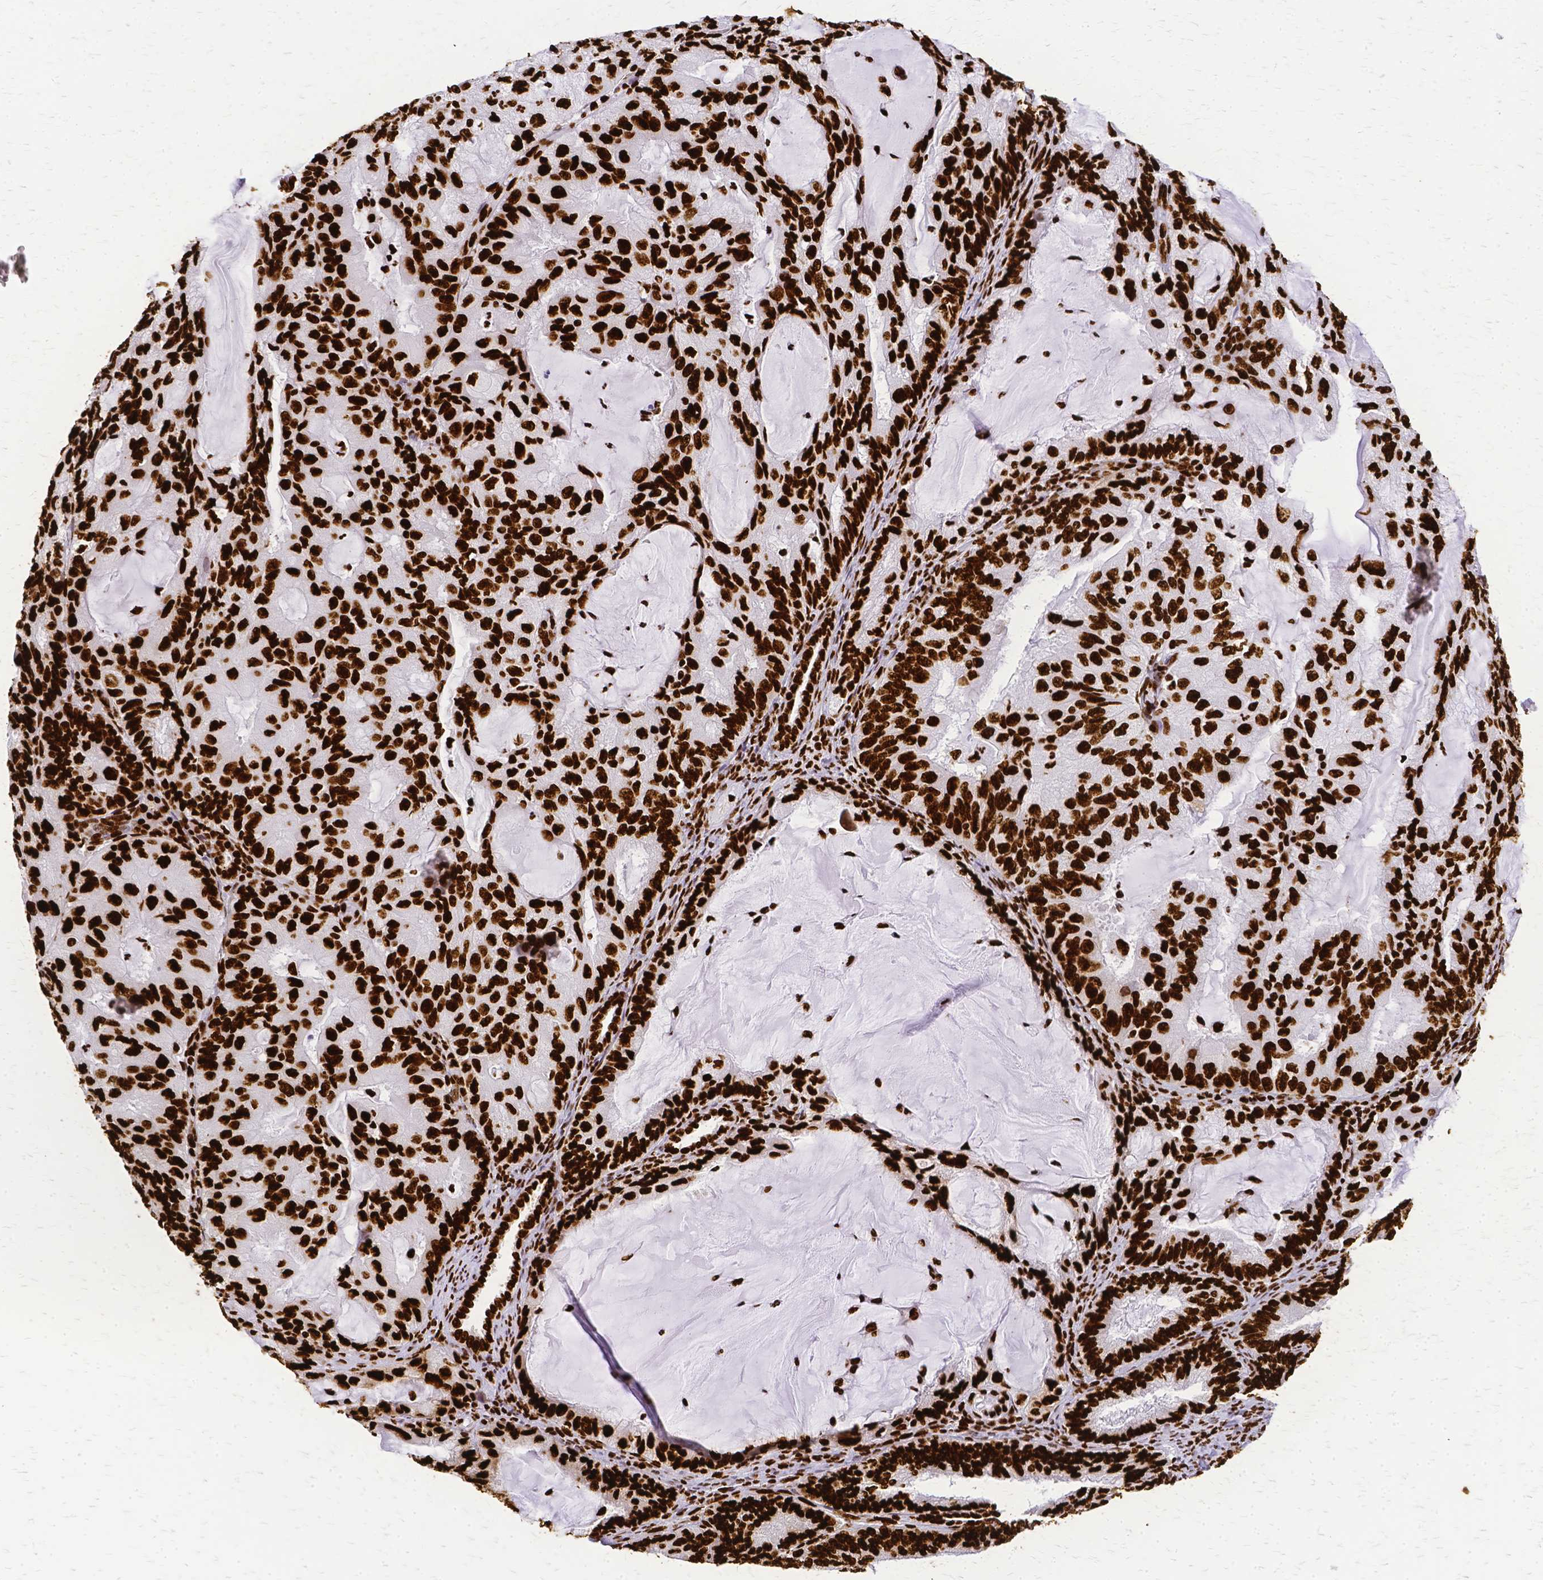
{"staining": {"intensity": "strong", "quantity": ">75%", "location": "nuclear"}, "tissue": "endometrial cancer", "cell_type": "Tumor cells", "image_type": "cancer", "snomed": [{"axis": "morphology", "description": "Adenocarcinoma, NOS"}, {"axis": "topography", "description": "Endometrium"}], "caption": "High-magnification brightfield microscopy of endometrial cancer (adenocarcinoma) stained with DAB (3,3'-diaminobenzidine) (brown) and counterstained with hematoxylin (blue). tumor cells exhibit strong nuclear staining is seen in approximately>75% of cells. The protein is stained brown, and the nuclei are stained in blue (DAB (3,3'-diaminobenzidine) IHC with brightfield microscopy, high magnification).", "gene": "SFPQ", "patient": {"sex": "female", "age": 81}}